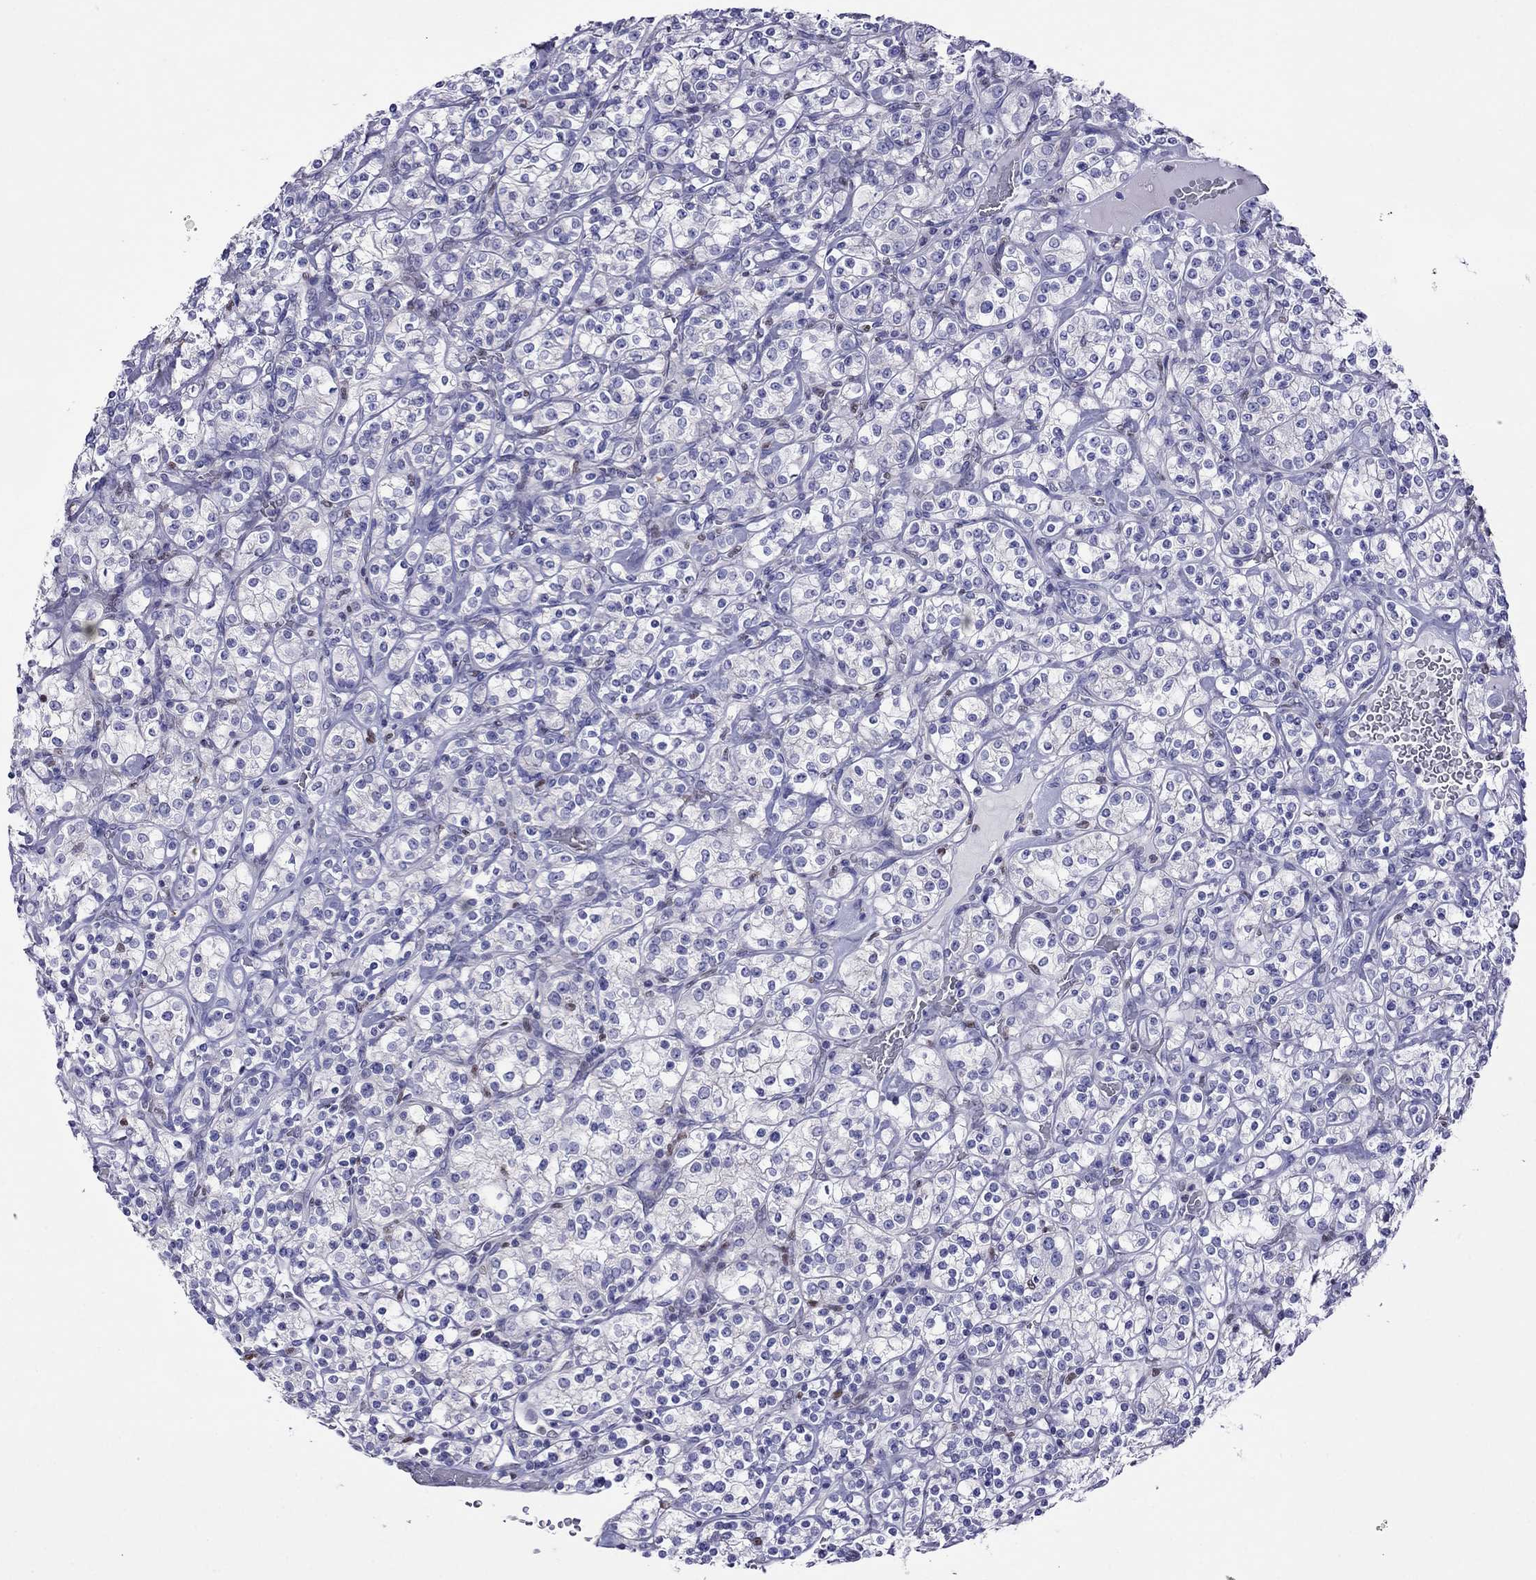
{"staining": {"intensity": "negative", "quantity": "none", "location": "none"}, "tissue": "renal cancer", "cell_type": "Tumor cells", "image_type": "cancer", "snomed": [{"axis": "morphology", "description": "Adenocarcinoma, NOS"}, {"axis": "topography", "description": "Kidney"}], "caption": "Immunohistochemistry (IHC) micrograph of neoplastic tissue: human renal cancer stained with DAB exhibits no significant protein staining in tumor cells. The staining is performed using DAB brown chromogen with nuclei counter-stained in using hematoxylin.", "gene": "MPZ", "patient": {"sex": "male", "age": 77}}